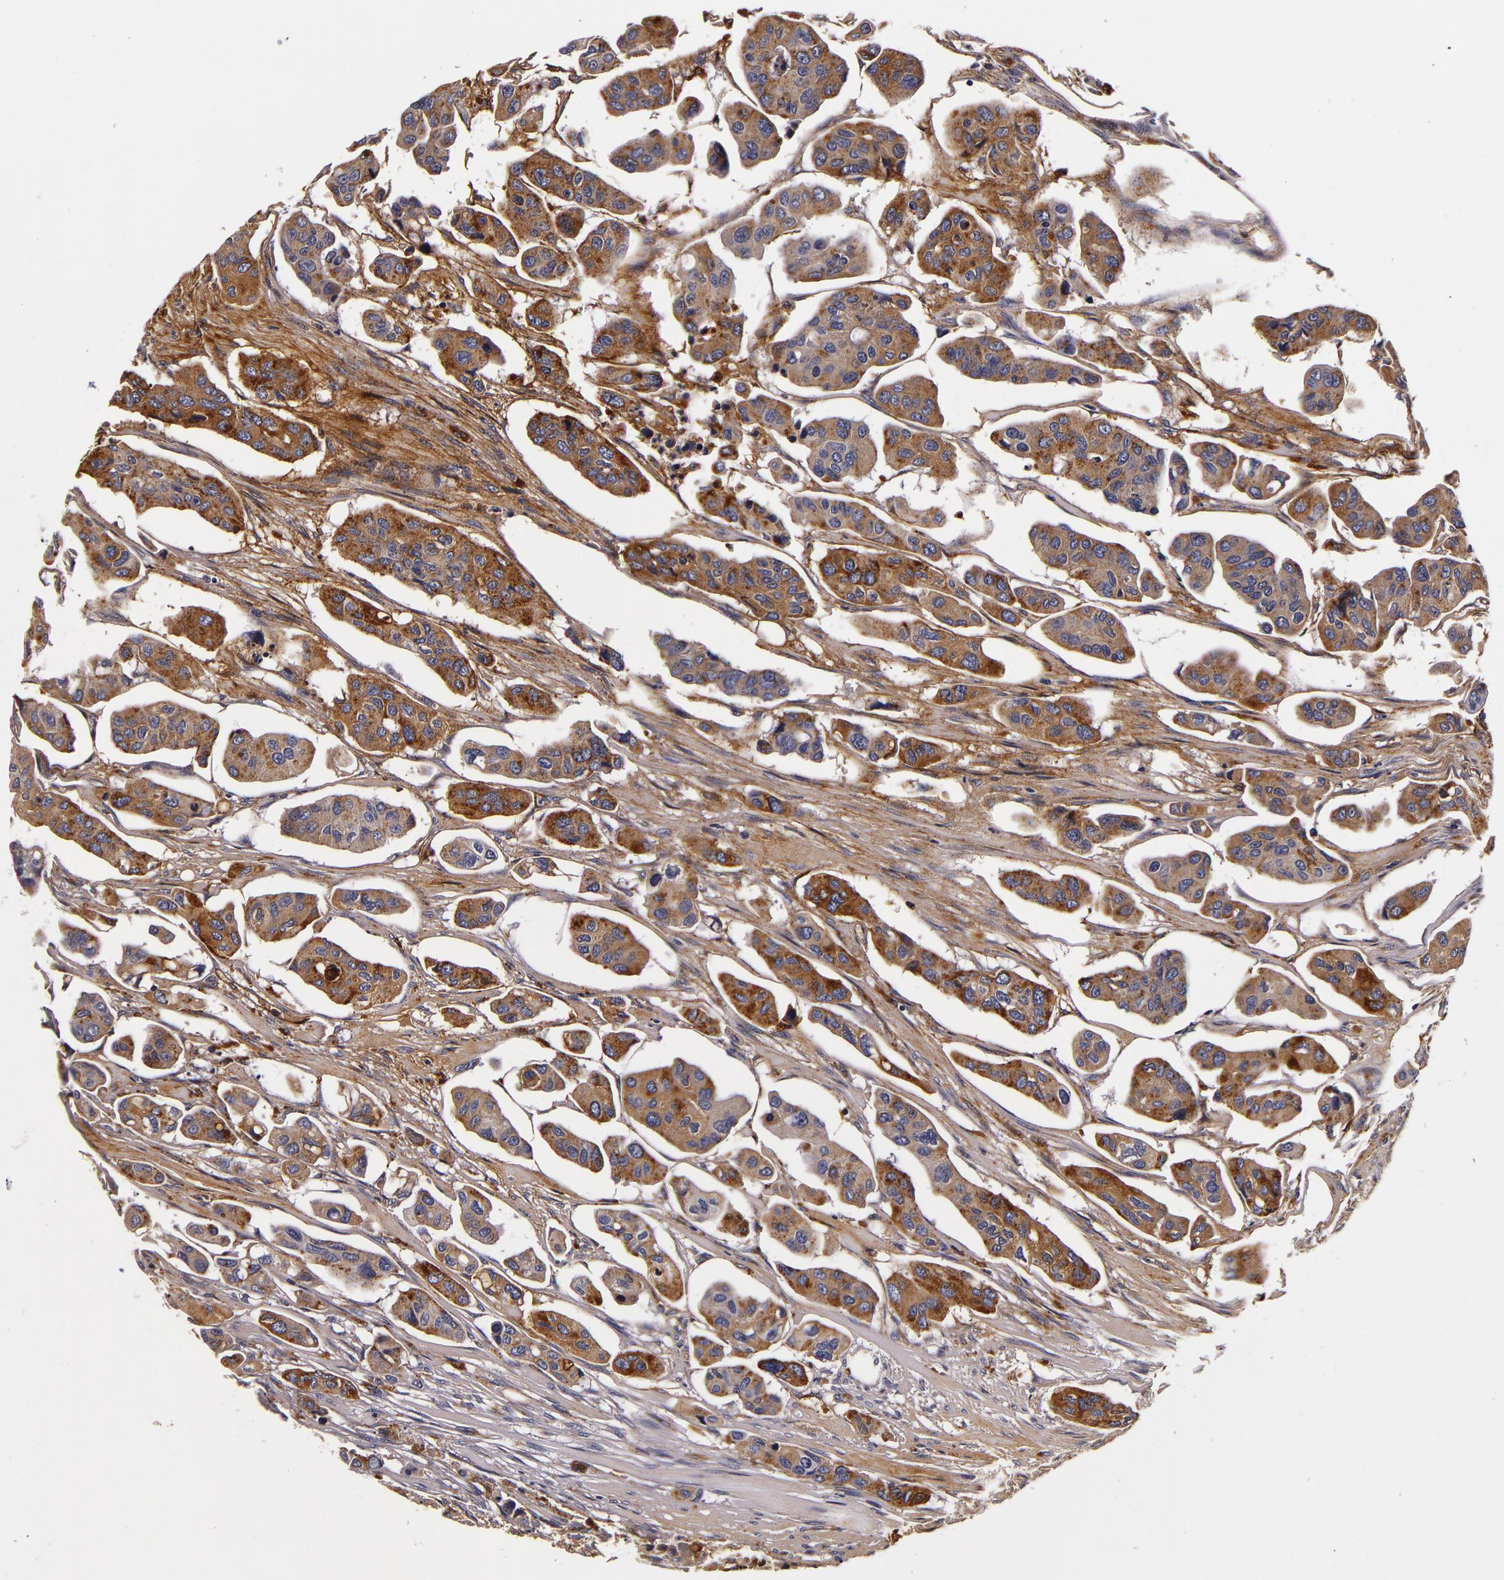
{"staining": {"intensity": "moderate", "quantity": "25%-75%", "location": "cytoplasmic/membranous"}, "tissue": "urothelial cancer", "cell_type": "Tumor cells", "image_type": "cancer", "snomed": [{"axis": "morphology", "description": "Adenocarcinoma, NOS"}, {"axis": "topography", "description": "Urinary bladder"}], "caption": "Adenocarcinoma tissue displays moderate cytoplasmic/membranous staining in about 25%-75% of tumor cells", "gene": "LGALS3BP", "patient": {"sex": "male", "age": 61}}